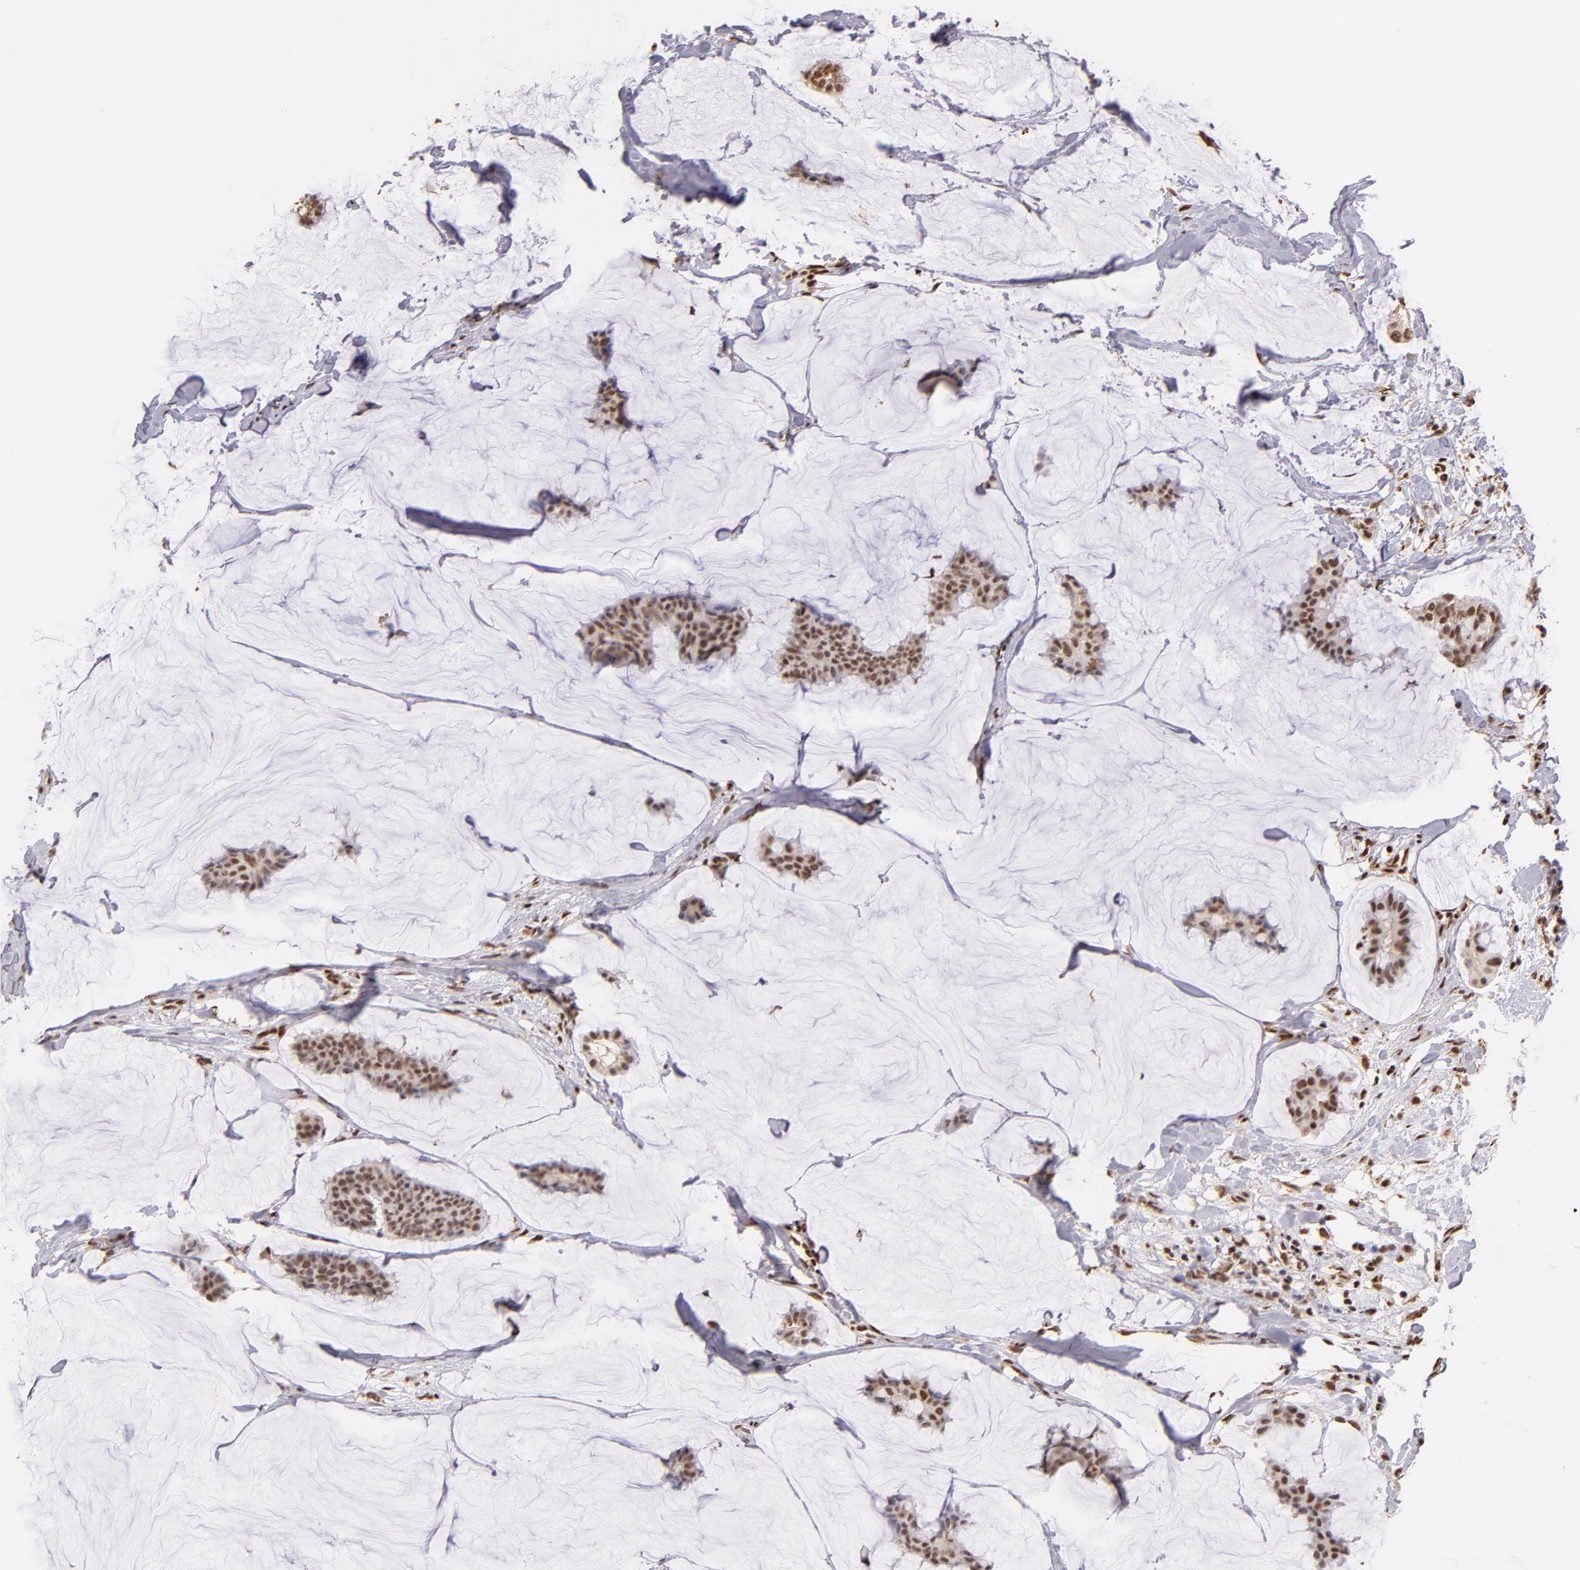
{"staining": {"intensity": "moderate", "quantity": ">75%", "location": "cytoplasmic/membranous,nuclear"}, "tissue": "breast cancer", "cell_type": "Tumor cells", "image_type": "cancer", "snomed": [{"axis": "morphology", "description": "Duct carcinoma"}, {"axis": "topography", "description": "Breast"}], "caption": "Breast infiltrating ductal carcinoma stained with immunohistochemistry shows moderate cytoplasmic/membranous and nuclear expression in about >75% of tumor cells. (Brightfield microscopy of DAB IHC at high magnification).", "gene": "SP1", "patient": {"sex": "female", "age": 93}}